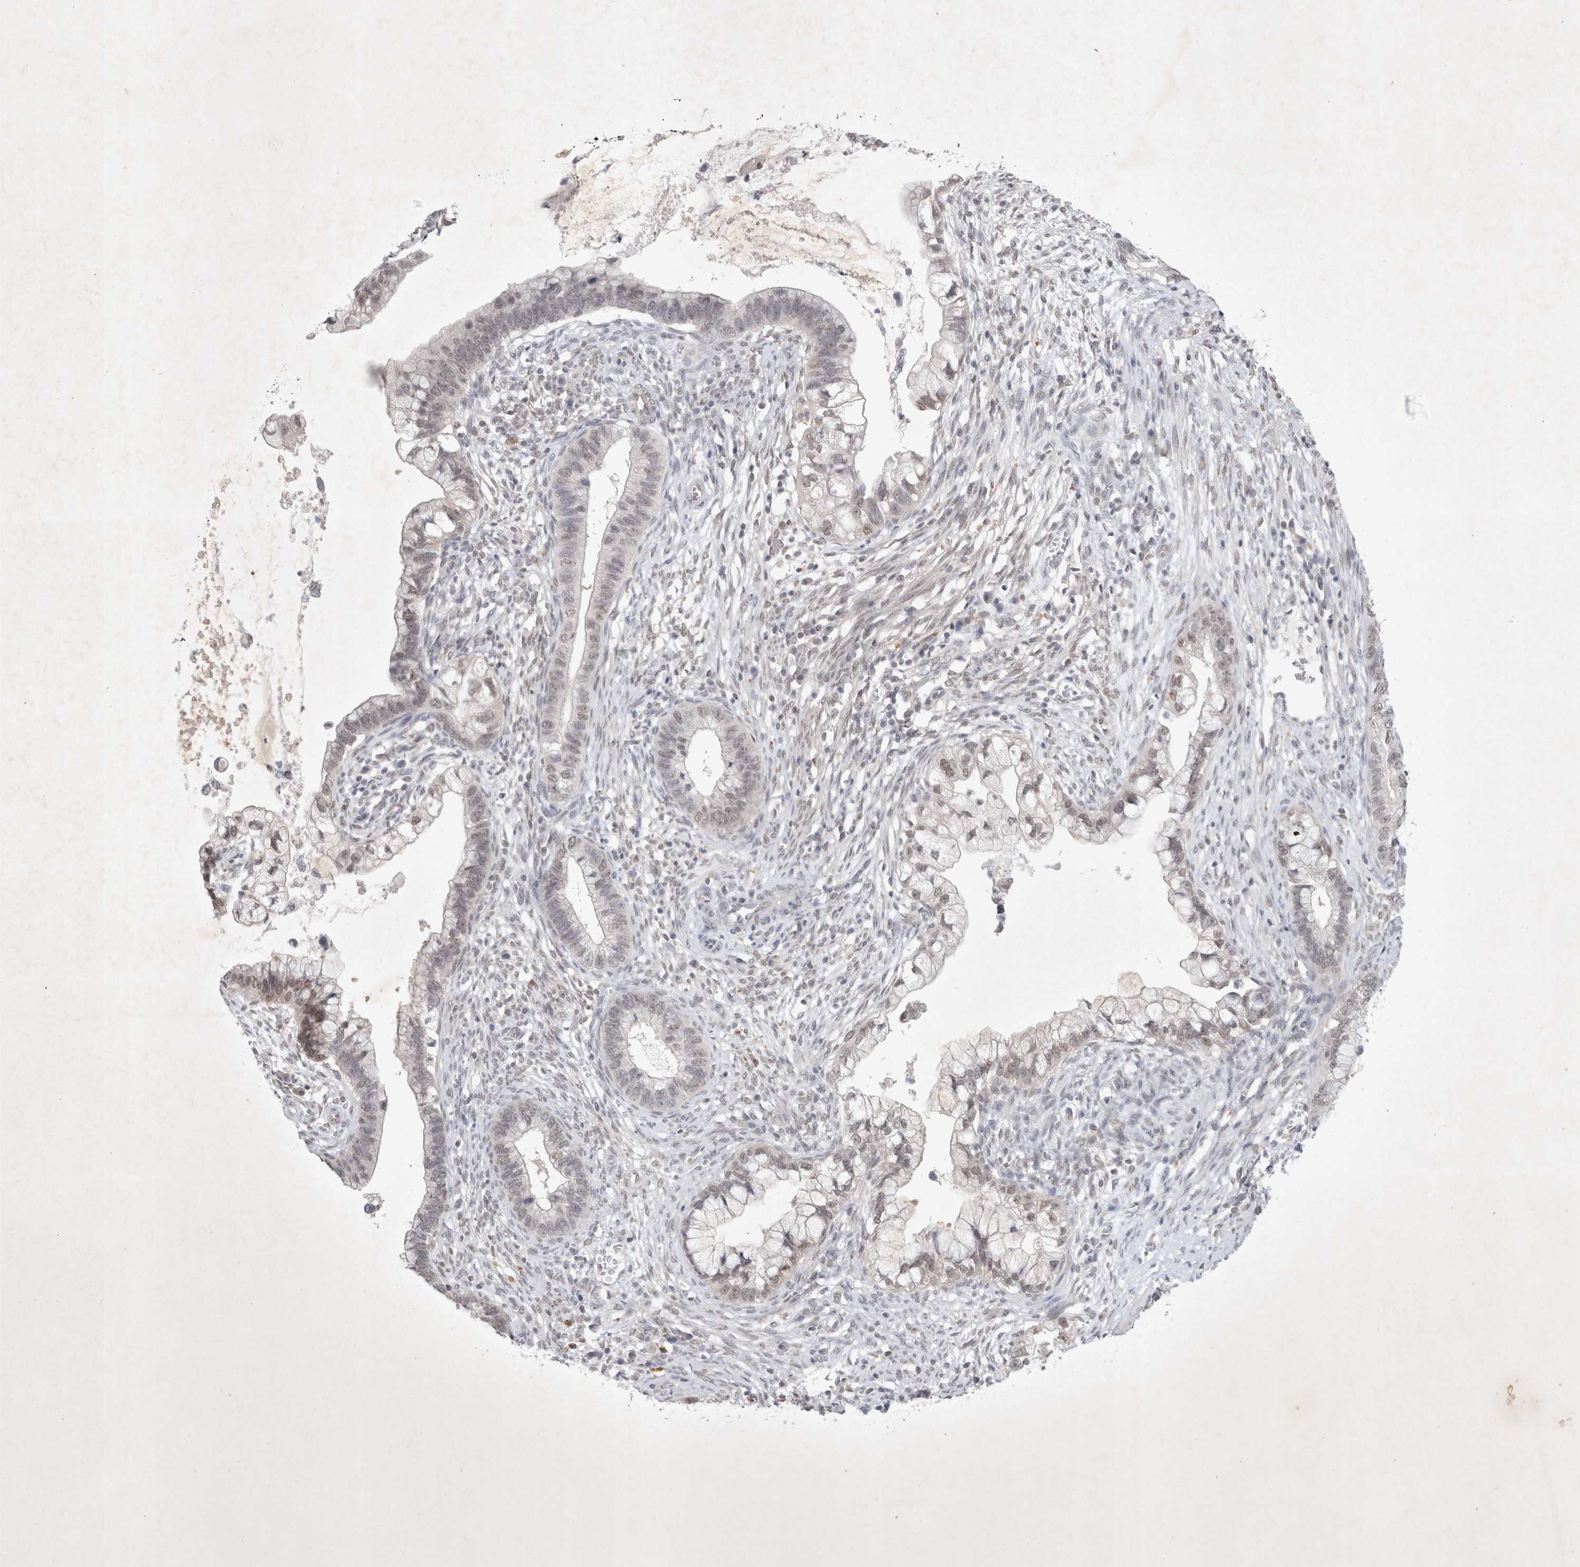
{"staining": {"intensity": "weak", "quantity": "<25%", "location": "nuclear"}, "tissue": "cervical cancer", "cell_type": "Tumor cells", "image_type": "cancer", "snomed": [{"axis": "morphology", "description": "Adenocarcinoma, NOS"}, {"axis": "topography", "description": "Cervix"}], "caption": "Image shows no protein positivity in tumor cells of cervical cancer tissue.", "gene": "FBXO42", "patient": {"sex": "female", "age": 44}}